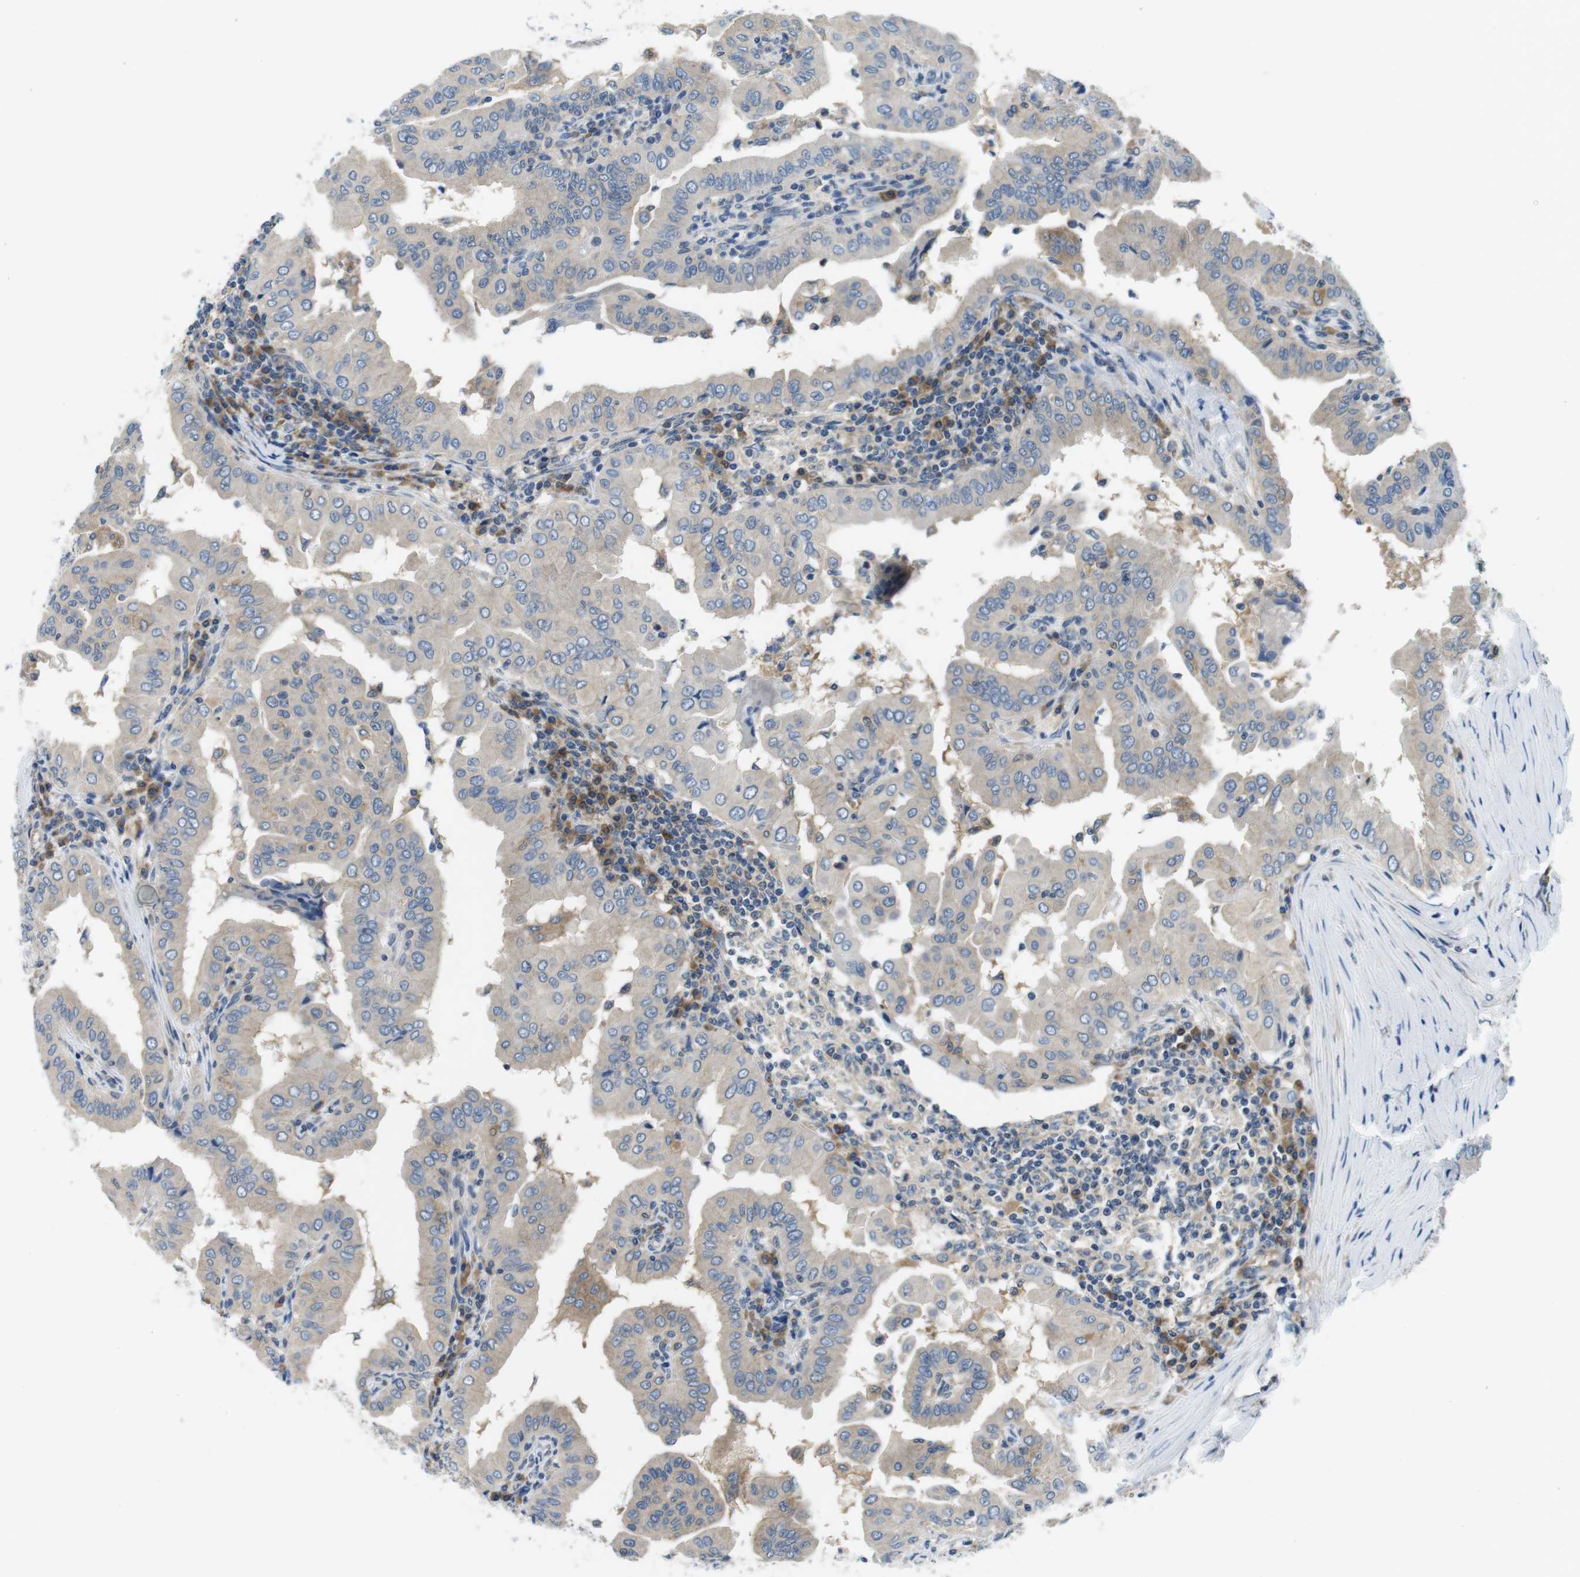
{"staining": {"intensity": "weak", "quantity": ">75%", "location": "cytoplasmic/membranous"}, "tissue": "thyroid cancer", "cell_type": "Tumor cells", "image_type": "cancer", "snomed": [{"axis": "morphology", "description": "Papillary adenocarcinoma, NOS"}, {"axis": "topography", "description": "Thyroid gland"}], "caption": "Immunohistochemistry (IHC) of thyroid cancer (papillary adenocarcinoma) exhibits low levels of weak cytoplasmic/membranous expression in about >75% of tumor cells.", "gene": "EIF2B5", "patient": {"sex": "male", "age": 33}}